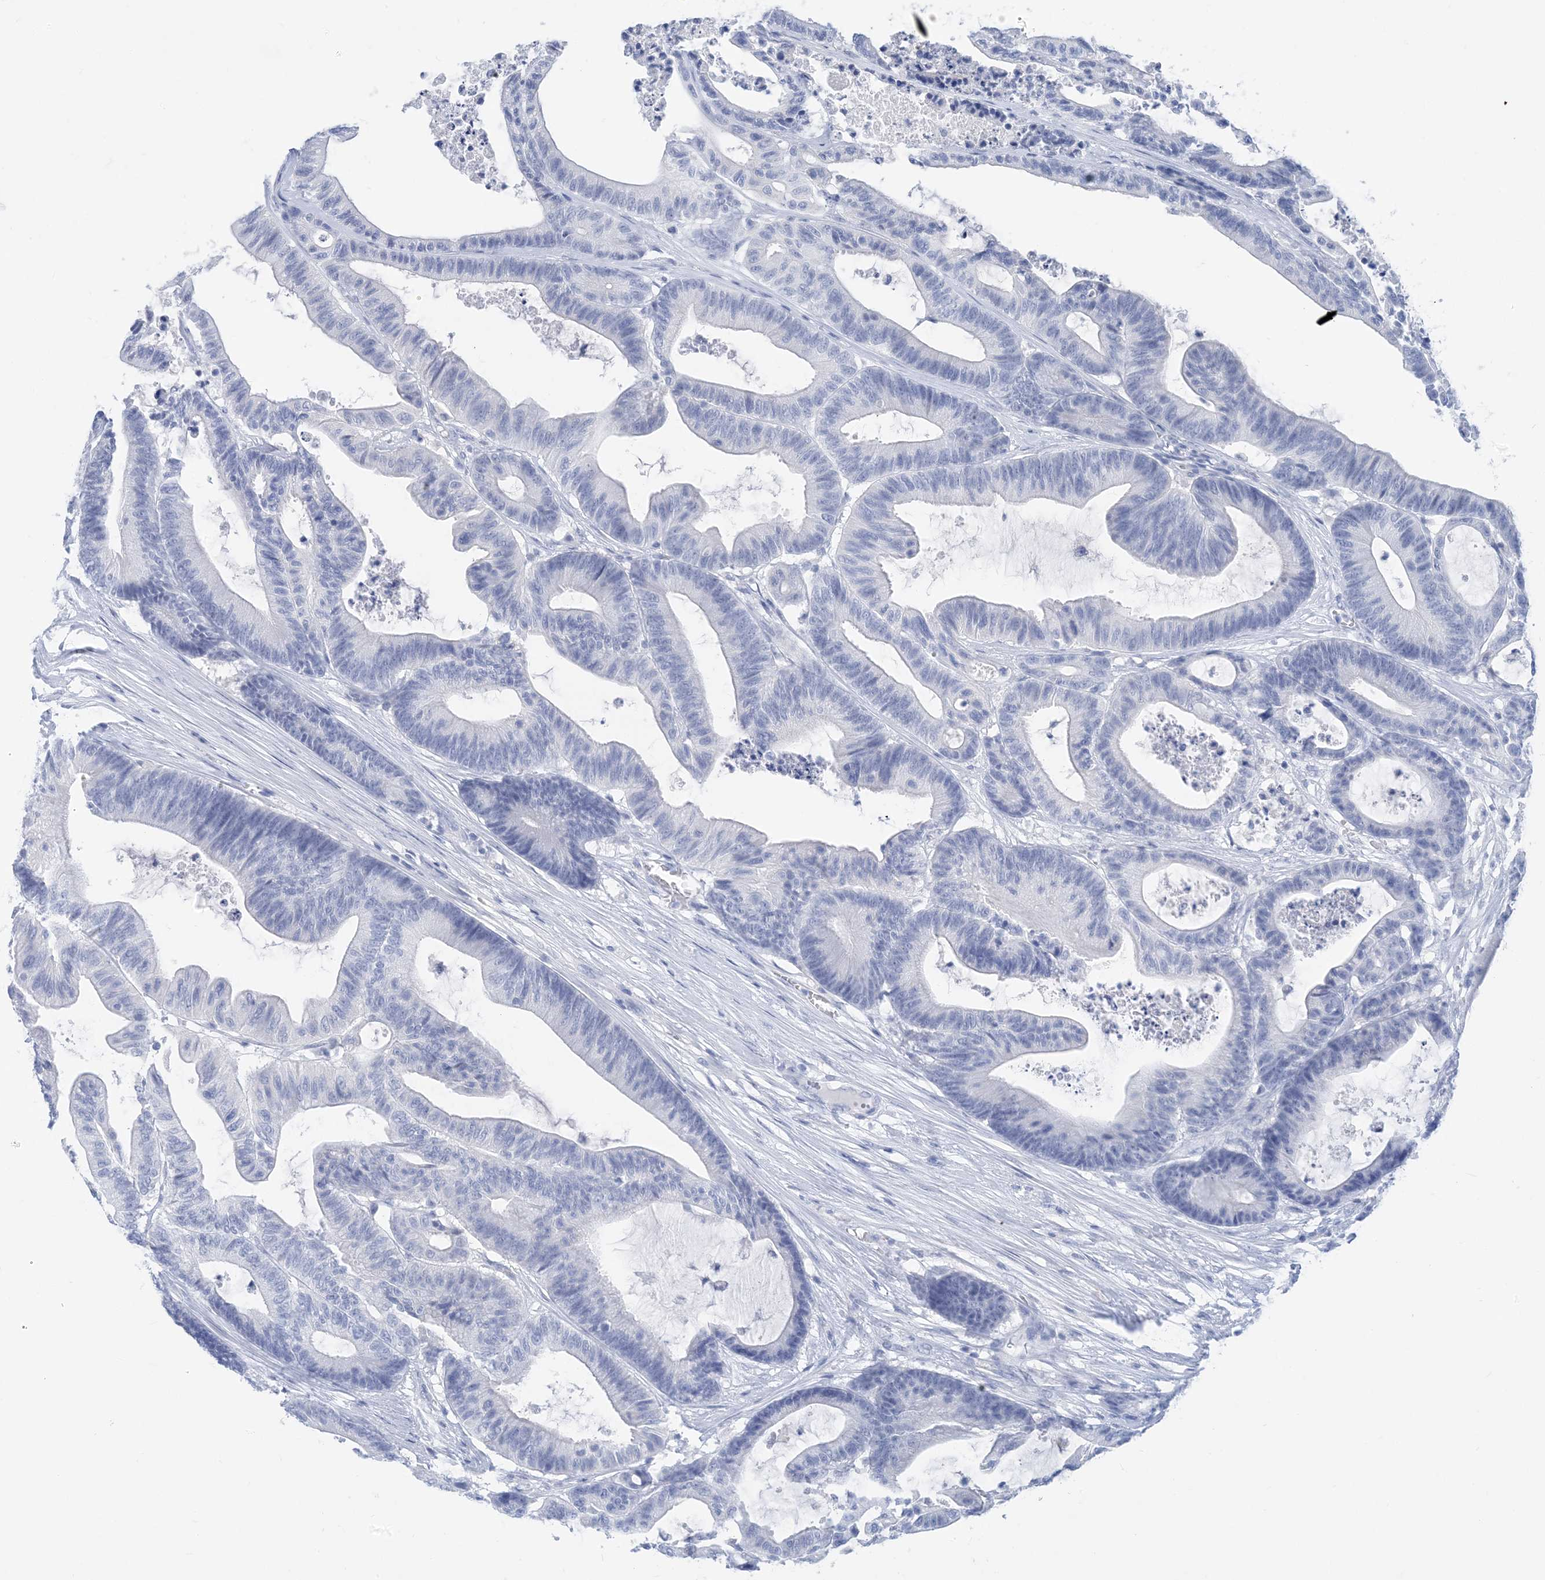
{"staining": {"intensity": "negative", "quantity": "none", "location": "none"}, "tissue": "colorectal cancer", "cell_type": "Tumor cells", "image_type": "cancer", "snomed": [{"axis": "morphology", "description": "Adenocarcinoma, NOS"}, {"axis": "topography", "description": "Colon"}], "caption": "IHC of human colorectal cancer exhibits no positivity in tumor cells.", "gene": "SH3YL1", "patient": {"sex": "female", "age": 84}}